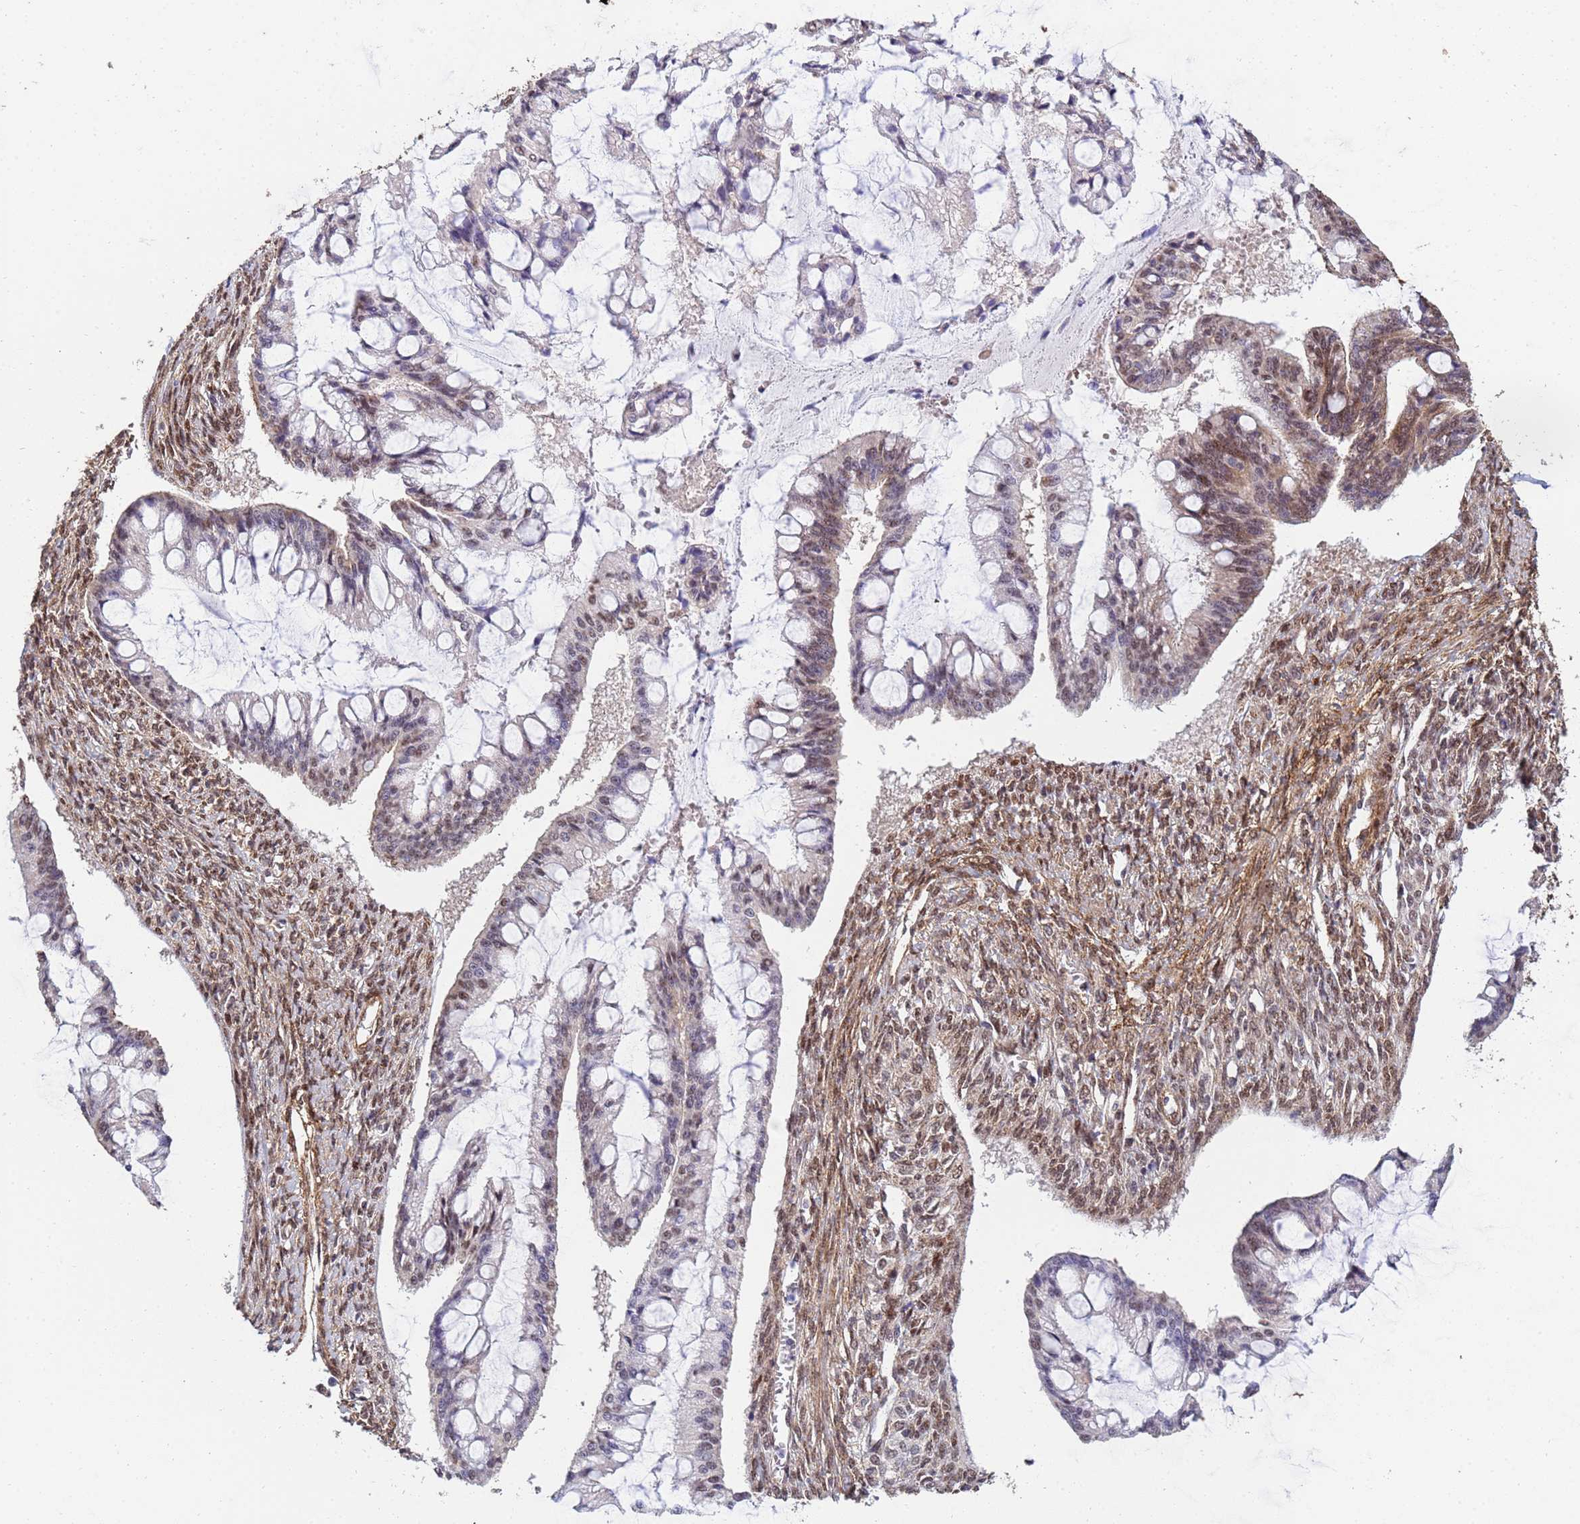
{"staining": {"intensity": "weak", "quantity": ">75%", "location": "cytoplasmic/membranous,nuclear"}, "tissue": "ovarian cancer", "cell_type": "Tumor cells", "image_type": "cancer", "snomed": [{"axis": "morphology", "description": "Cystadenocarcinoma, mucinous, NOS"}, {"axis": "topography", "description": "Ovary"}], "caption": "Immunohistochemistry (IHC) of human ovarian mucinous cystadenocarcinoma reveals low levels of weak cytoplasmic/membranous and nuclear expression in approximately >75% of tumor cells. Immunohistochemistry stains the protein of interest in brown and the nuclei are stained blue.", "gene": "TRIP6", "patient": {"sex": "female", "age": 73}}